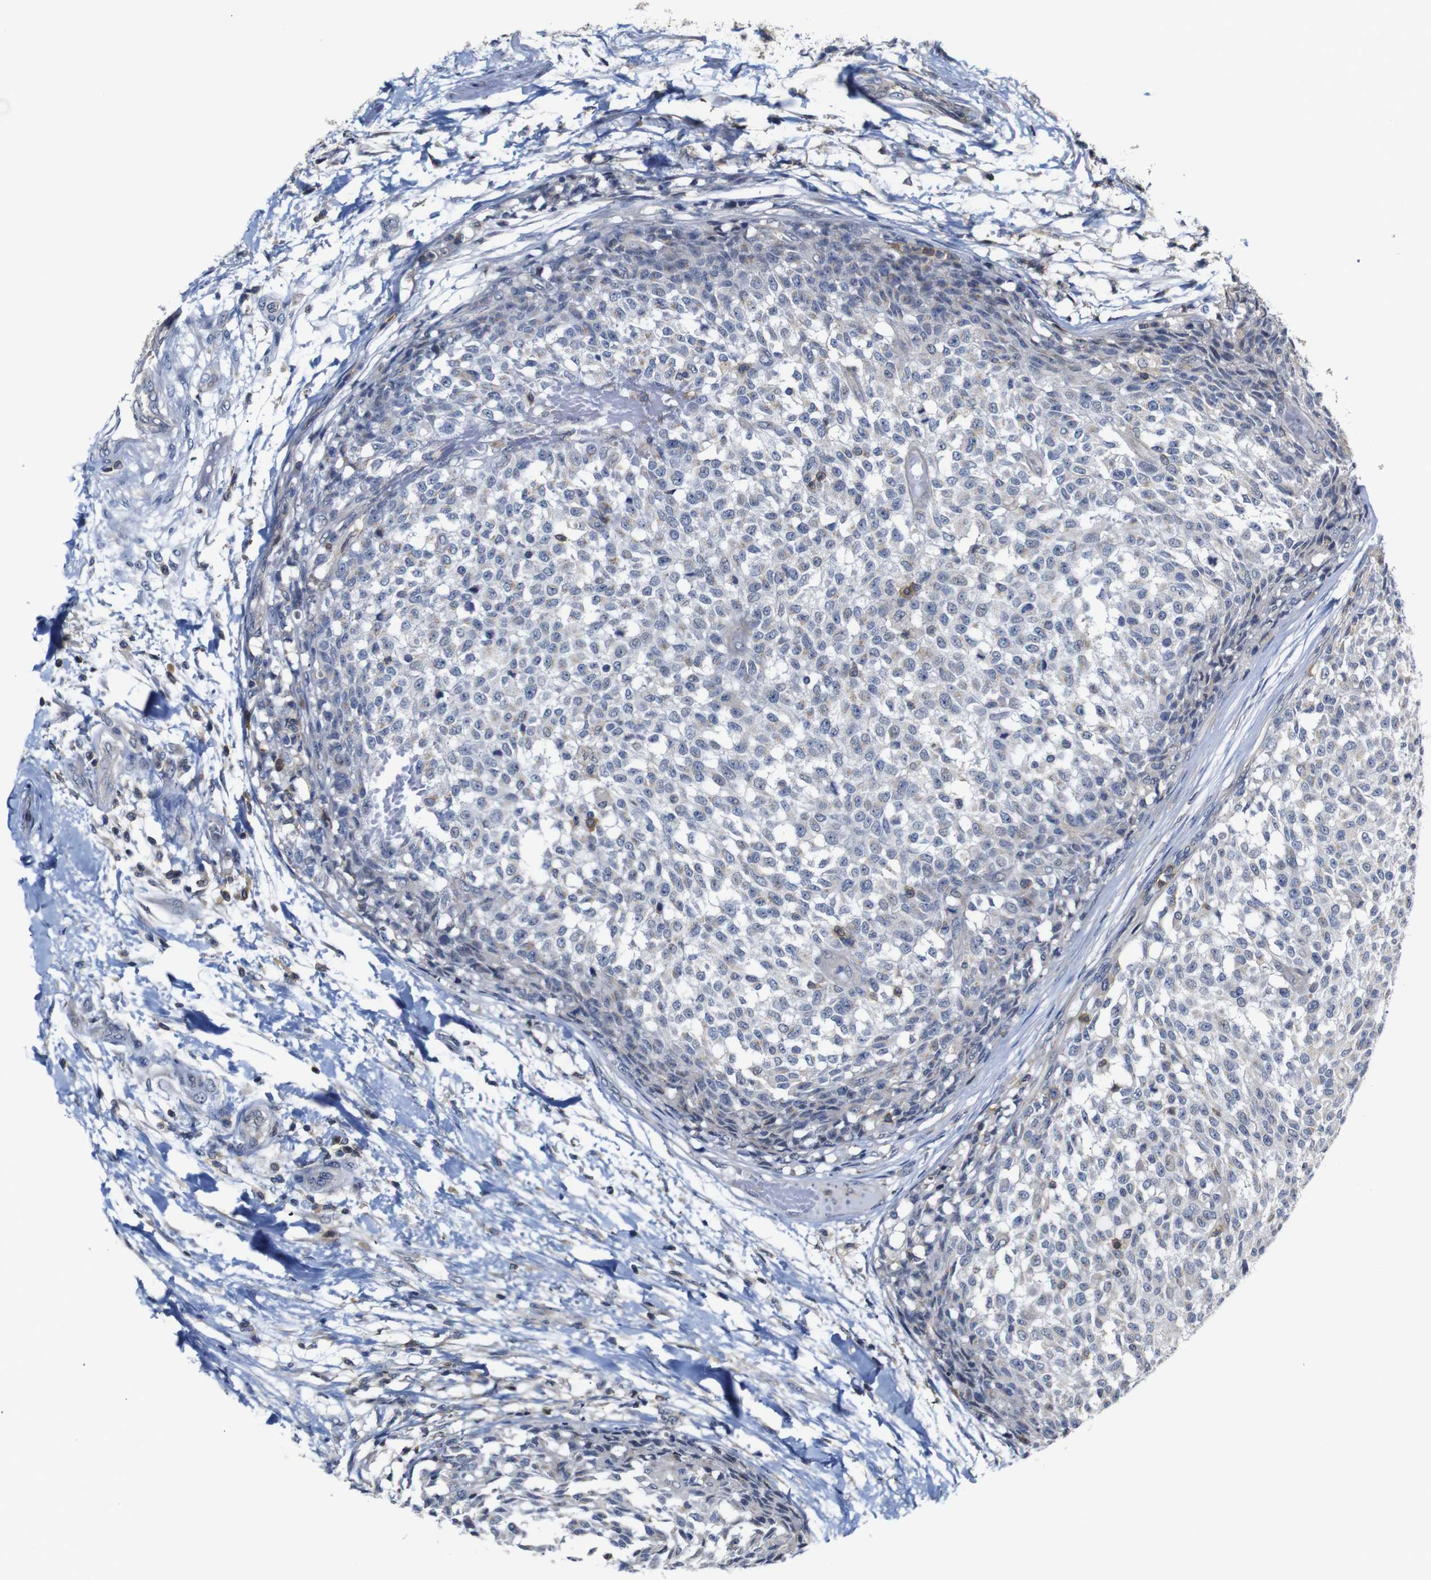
{"staining": {"intensity": "negative", "quantity": "none", "location": "none"}, "tissue": "testis cancer", "cell_type": "Tumor cells", "image_type": "cancer", "snomed": [{"axis": "morphology", "description": "Seminoma, NOS"}, {"axis": "topography", "description": "Testis"}], "caption": "The photomicrograph shows no significant expression in tumor cells of testis seminoma.", "gene": "BRWD3", "patient": {"sex": "male", "age": 59}}